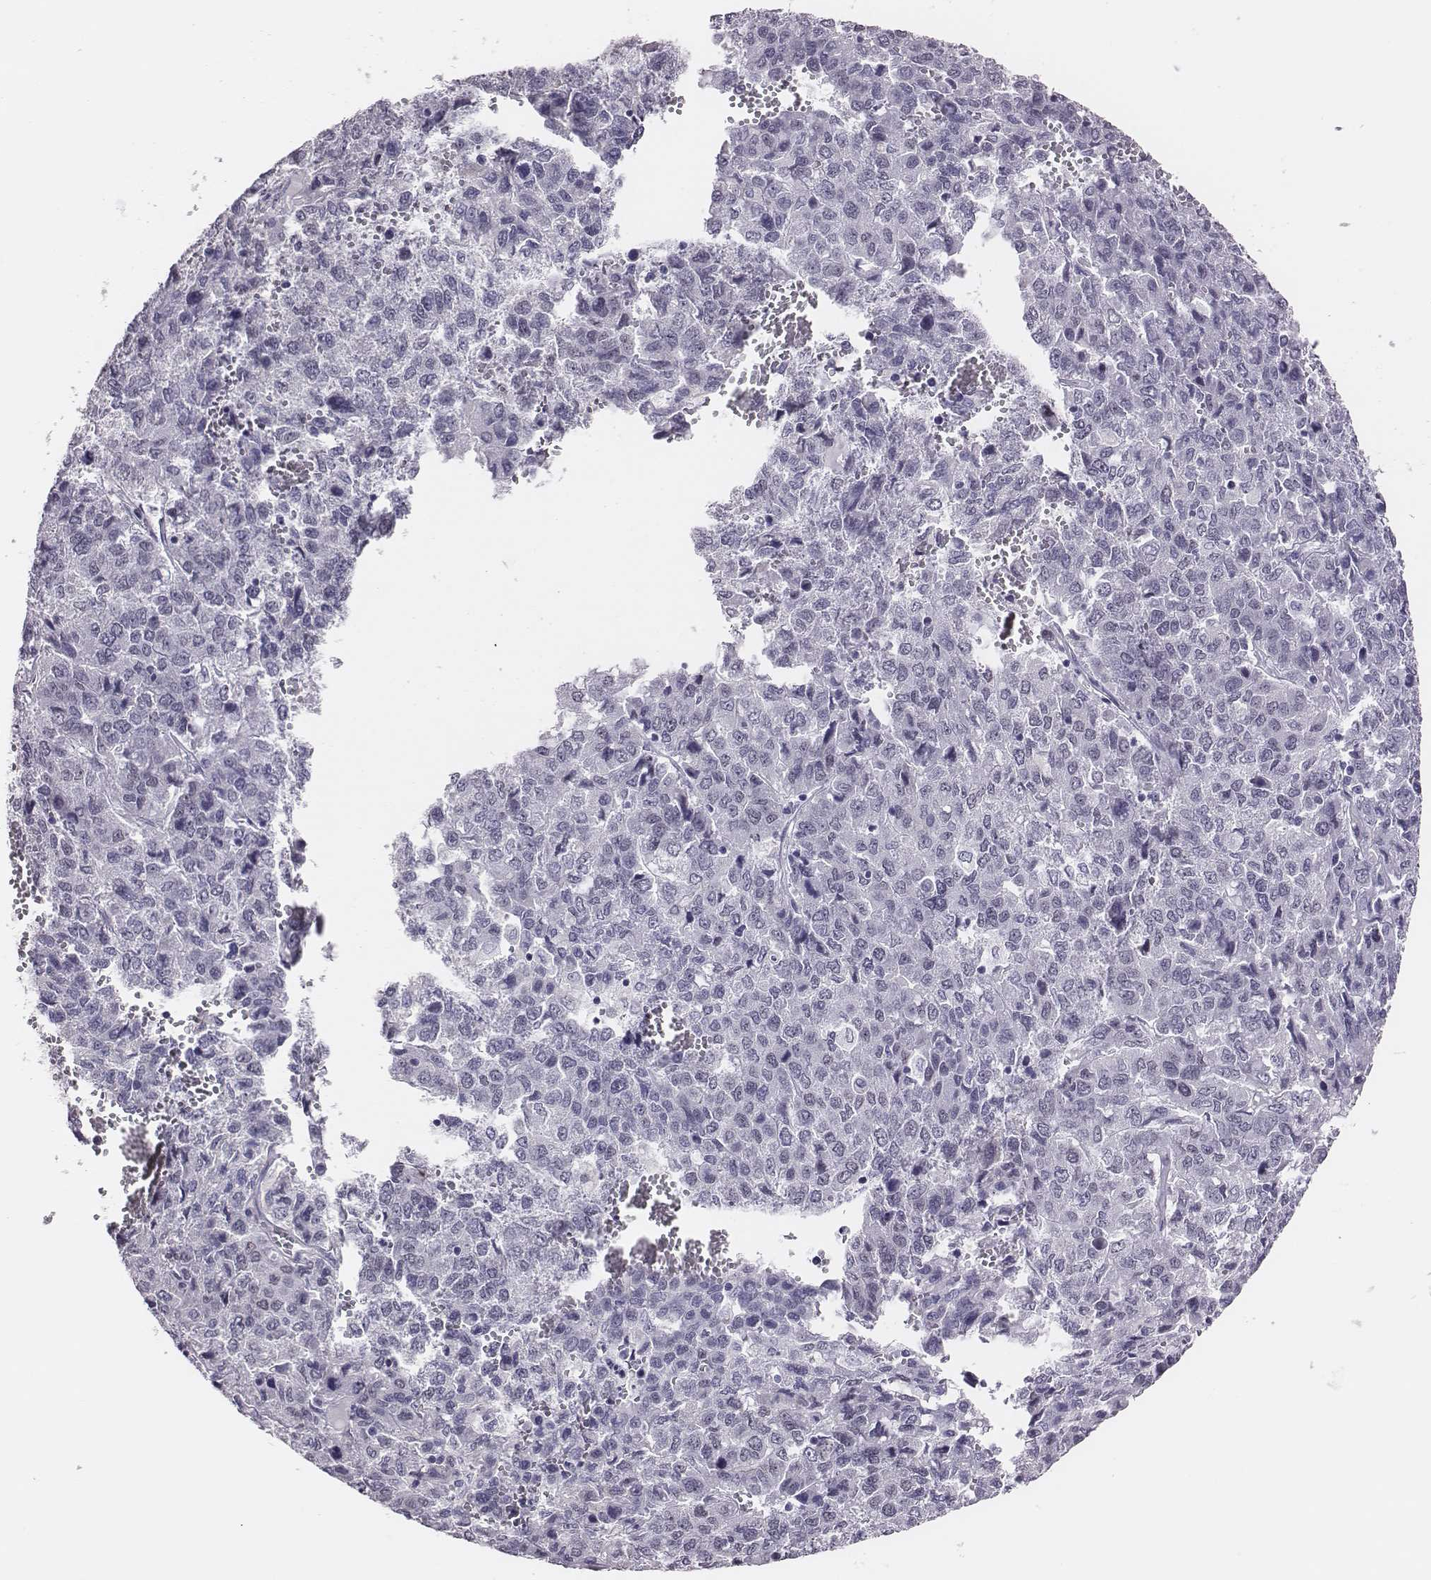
{"staining": {"intensity": "negative", "quantity": "none", "location": "none"}, "tissue": "liver cancer", "cell_type": "Tumor cells", "image_type": "cancer", "snomed": [{"axis": "morphology", "description": "Carcinoma, Hepatocellular, NOS"}, {"axis": "topography", "description": "Liver"}], "caption": "This is a photomicrograph of immunohistochemistry staining of liver cancer (hepatocellular carcinoma), which shows no staining in tumor cells.", "gene": "SCML2", "patient": {"sex": "male", "age": 69}}